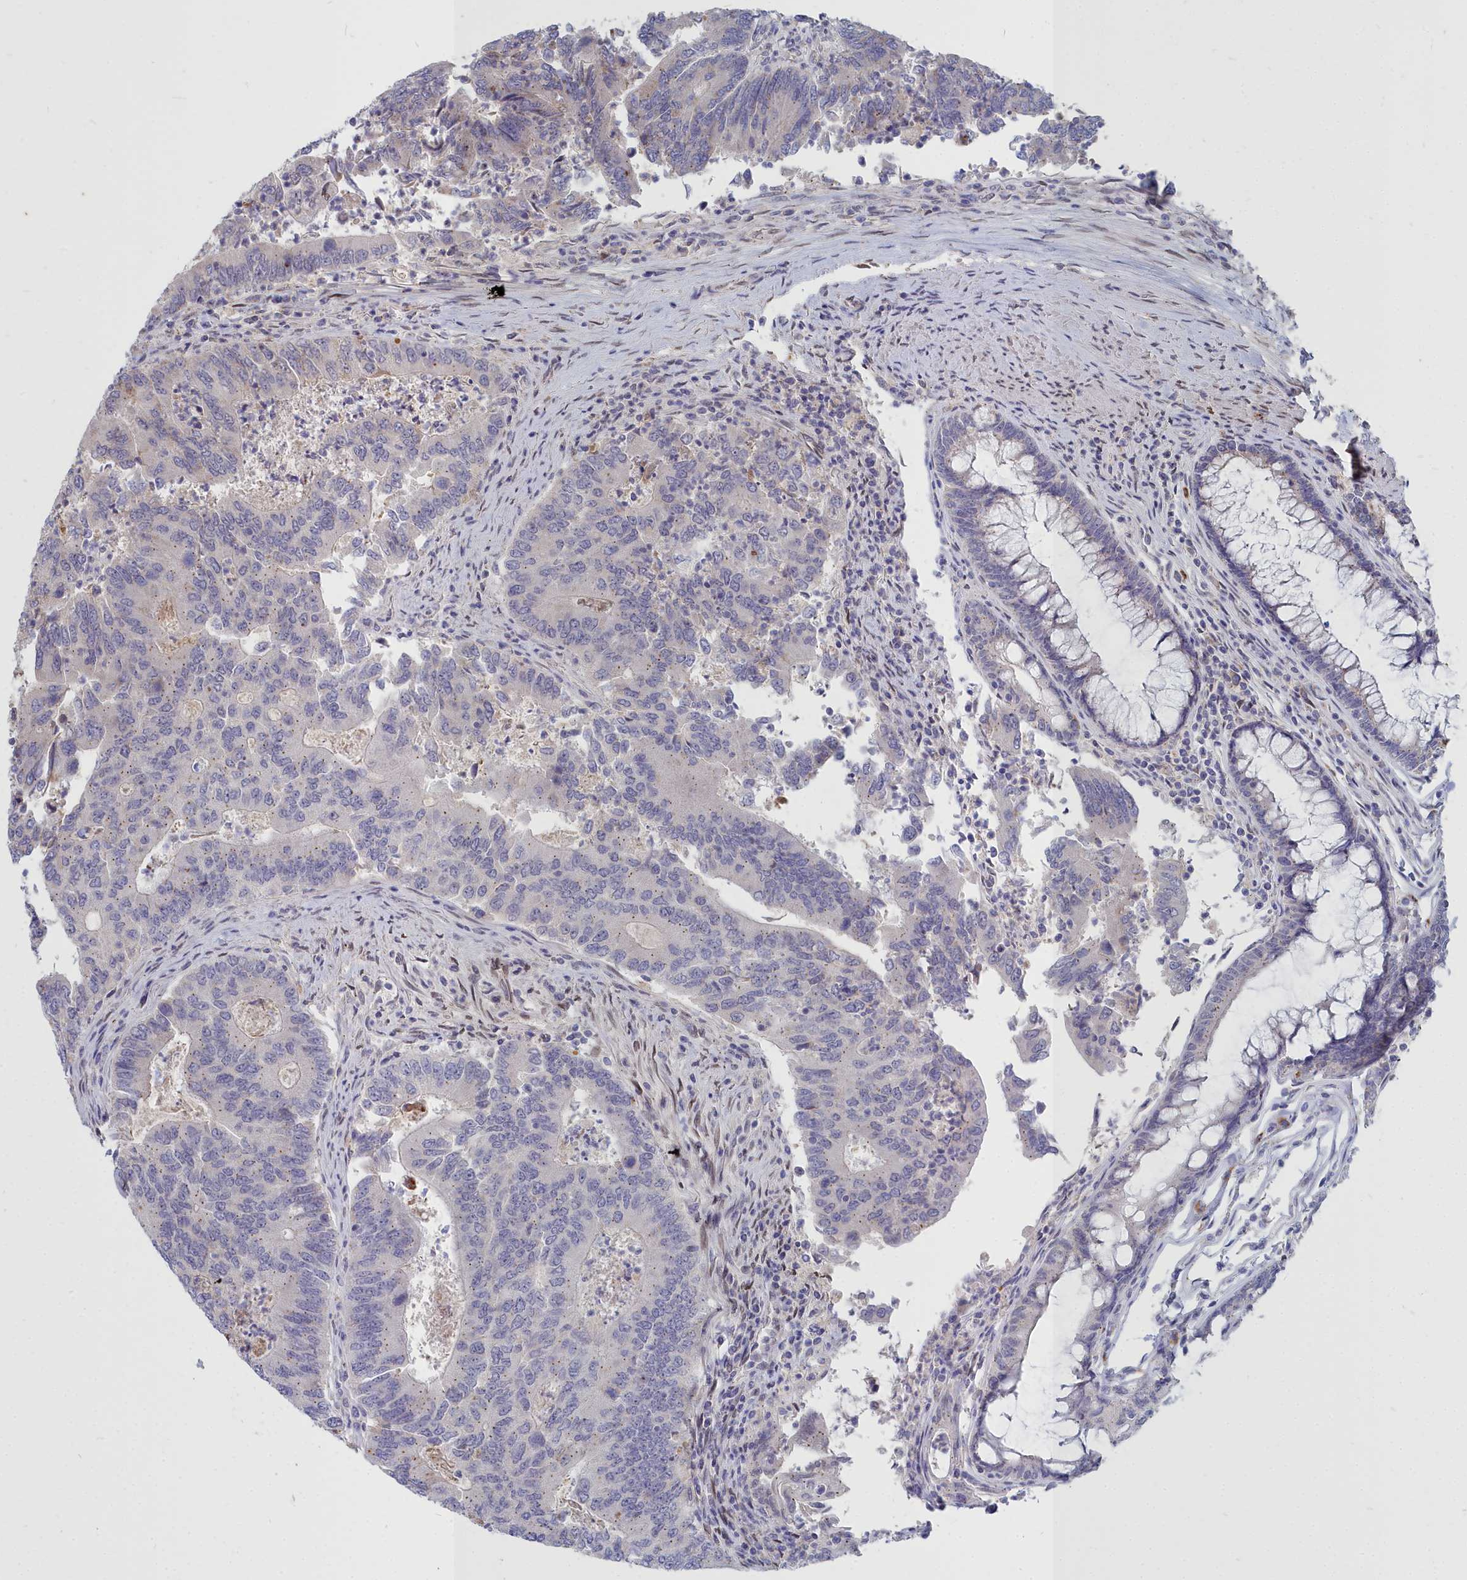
{"staining": {"intensity": "negative", "quantity": "none", "location": "none"}, "tissue": "colorectal cancer", "cell_type": "Tumor cells", "image_type": "cancer", "snomed": [{"axis": "morphology", "description": "Adenocarcinoma, NOS"}, {"axis": "topography", "description": "Colon"}], "caption": "Human colorectal adenocarcinoma stained for a protein using IHC demonstrates no positivity in tumor cells.", "gene": "NOXA1", "patient": {"sex": "female", "age": 67}}